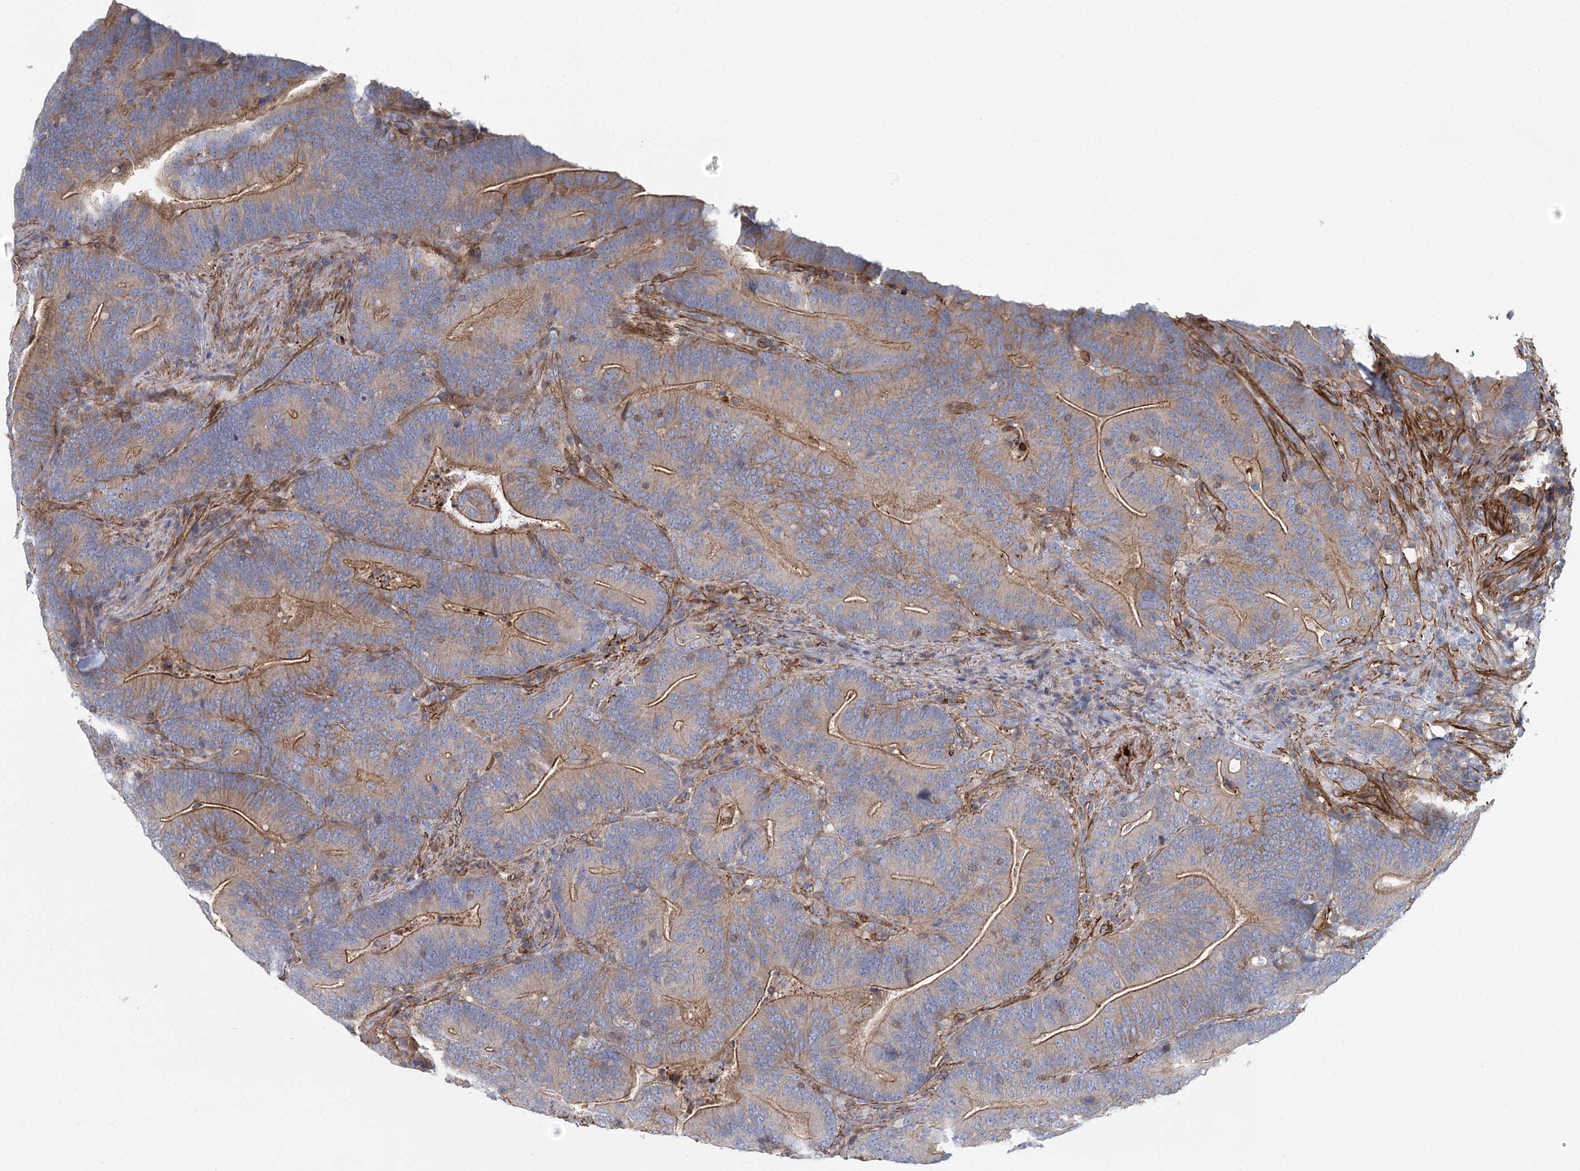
{"staining": {"intensity": "moderate", "quantity": ">75%", "location": "cytoplasmic/membranous"}, "tissue": "colorectal cancer", "cell_type": "Tumor cells", "image_type": "cancer", "snomed": [{"axis": "morphology", "description": "Adenocarcinoma, NOS"}, {"axis": "topography", "description": "Colon"}], "caption": "There is medium levels of moderate cytoplasmic/membranous positivity in tumor cells of adenocarcinoma (colorectal), as demonstrated by immunohistochemical staining (brown color).", "gene": "IFT46", "patient": {"sex": "female", "age": 66}}